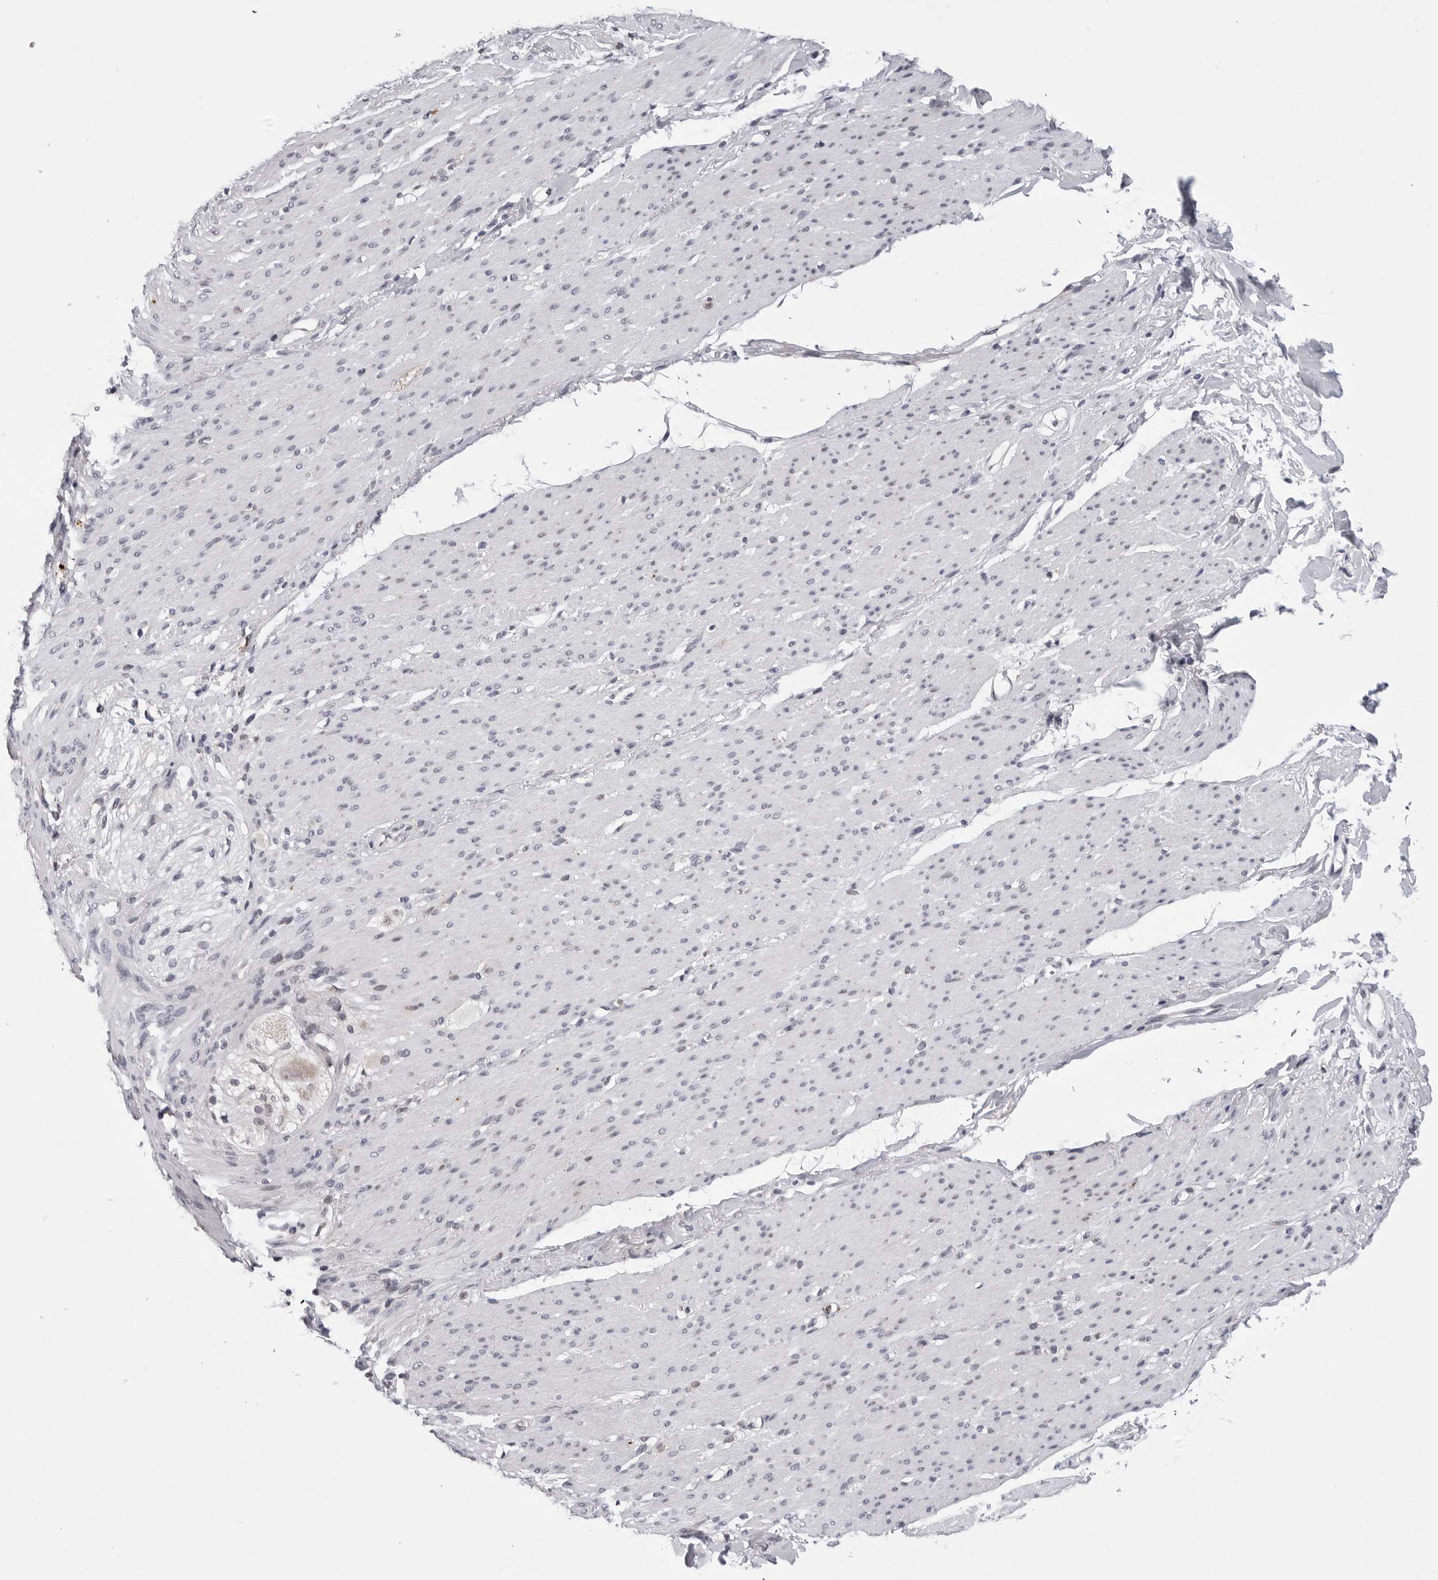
{"staining": {"intensity": "negative", "quantity": "none", "location": "none"}, "tissue": "smooth muscle", "cell_type": "Smooth muscle cells", "image_type": "normal", "snomed": [{"axis": "morphology", "description": "Normal tissue, NOS"}, {"axis": "topography", "description": "Colon"}, {"axis": "topography", "description": "Peripheral nerve tissue"}], "caption": "A histopathology image of human smooth muscle is negative for staining in smooth muscle cells.", "gene": "CDK20", "patient": {"sex": "female", "age": 61}}